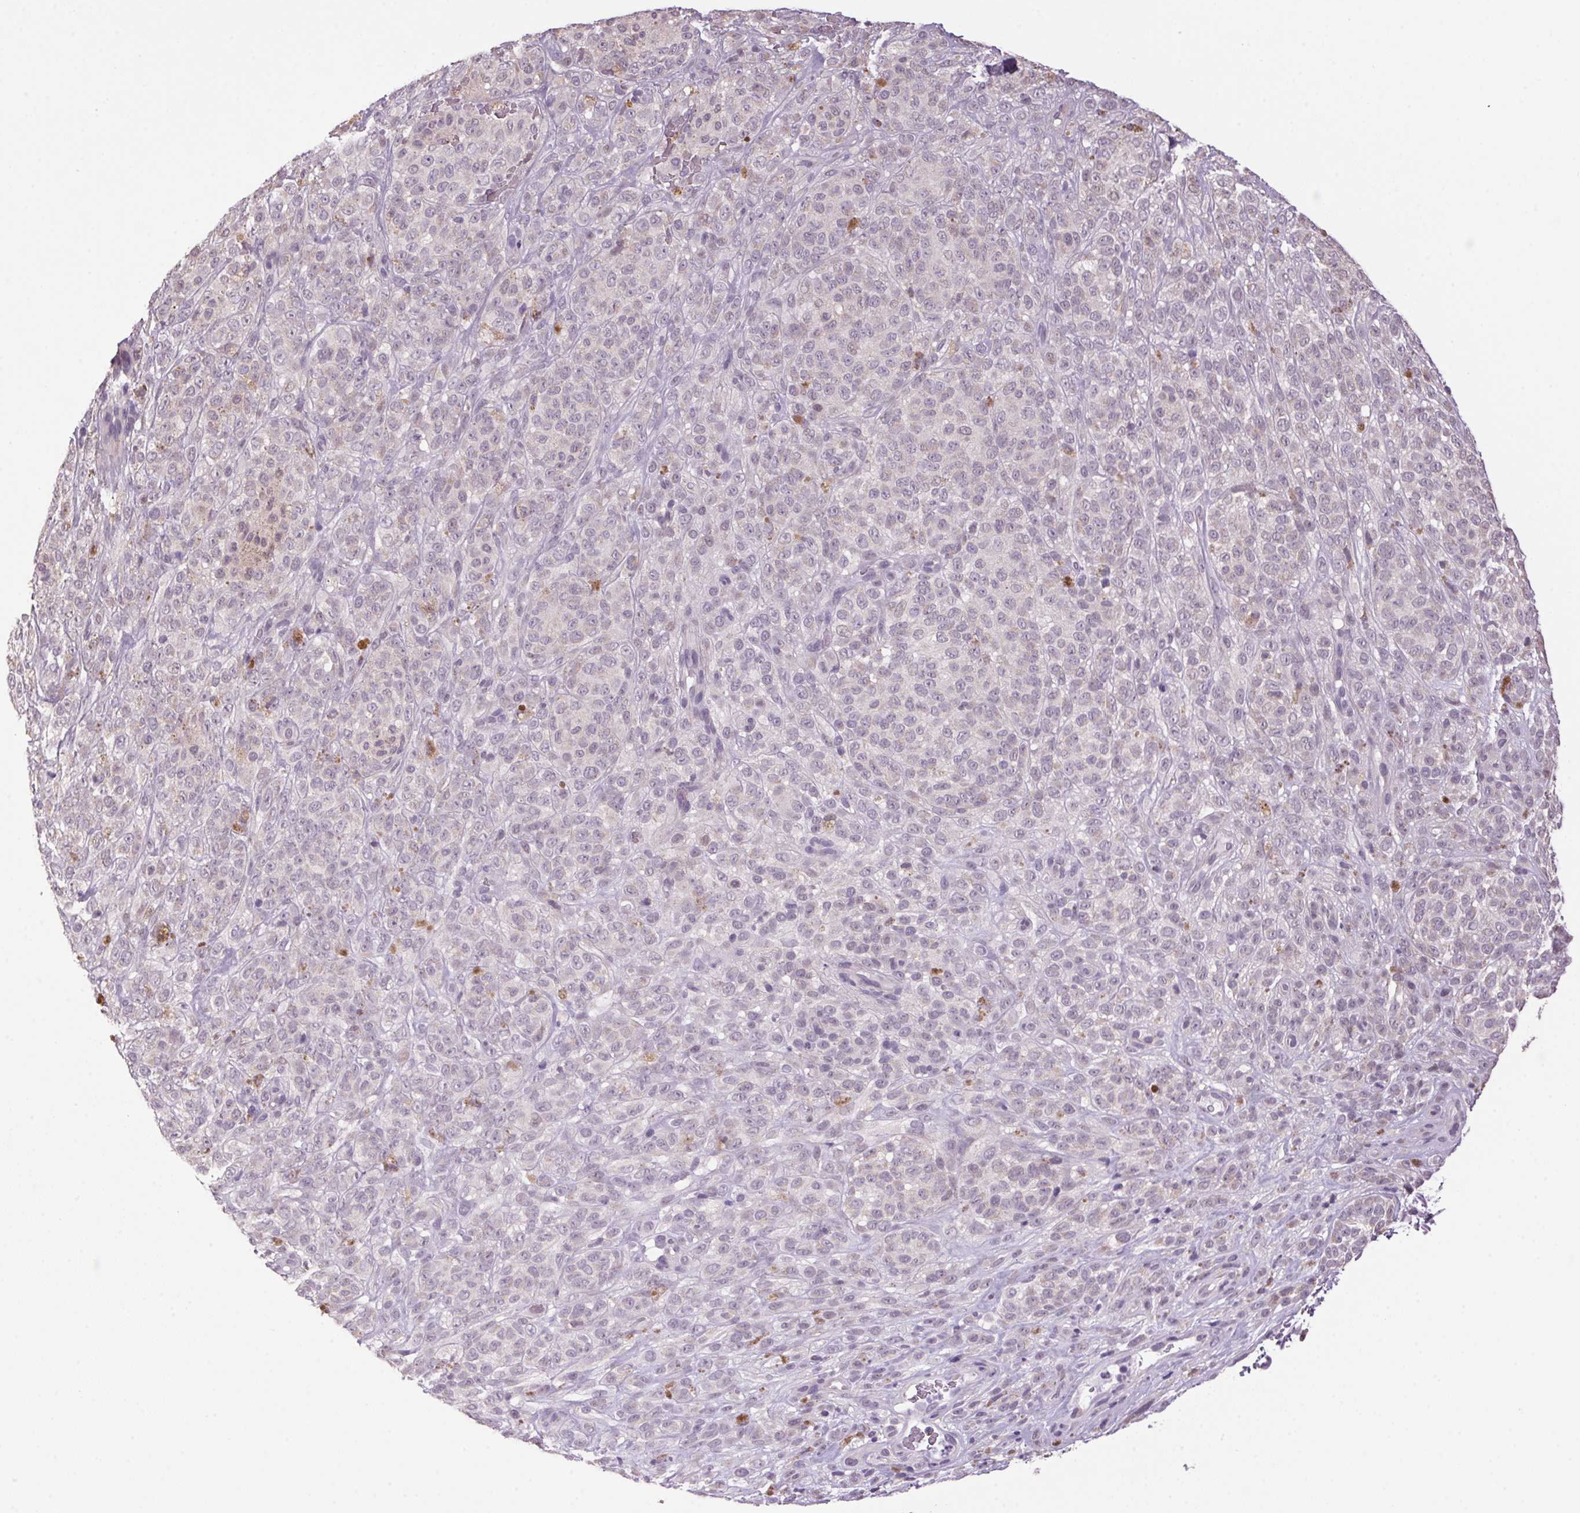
{"staining": {"intensity": "weak", "quantity": "<25%", "location": "nuclear"}, "tissue": "melanoma", "cell_type": "Tumor cells", "image_type": "cancer", "snomed": [{"axis": "morphology", "description": "Malignant melanoma, NOS"}, {"axis": "topography", "description": "Skin"}], "caption": "Melanoma stained for a protein using IHC shows no positivity tumor cells.", "gene": "VWA3B", "patient": {"sex": "female", "age": 86}}